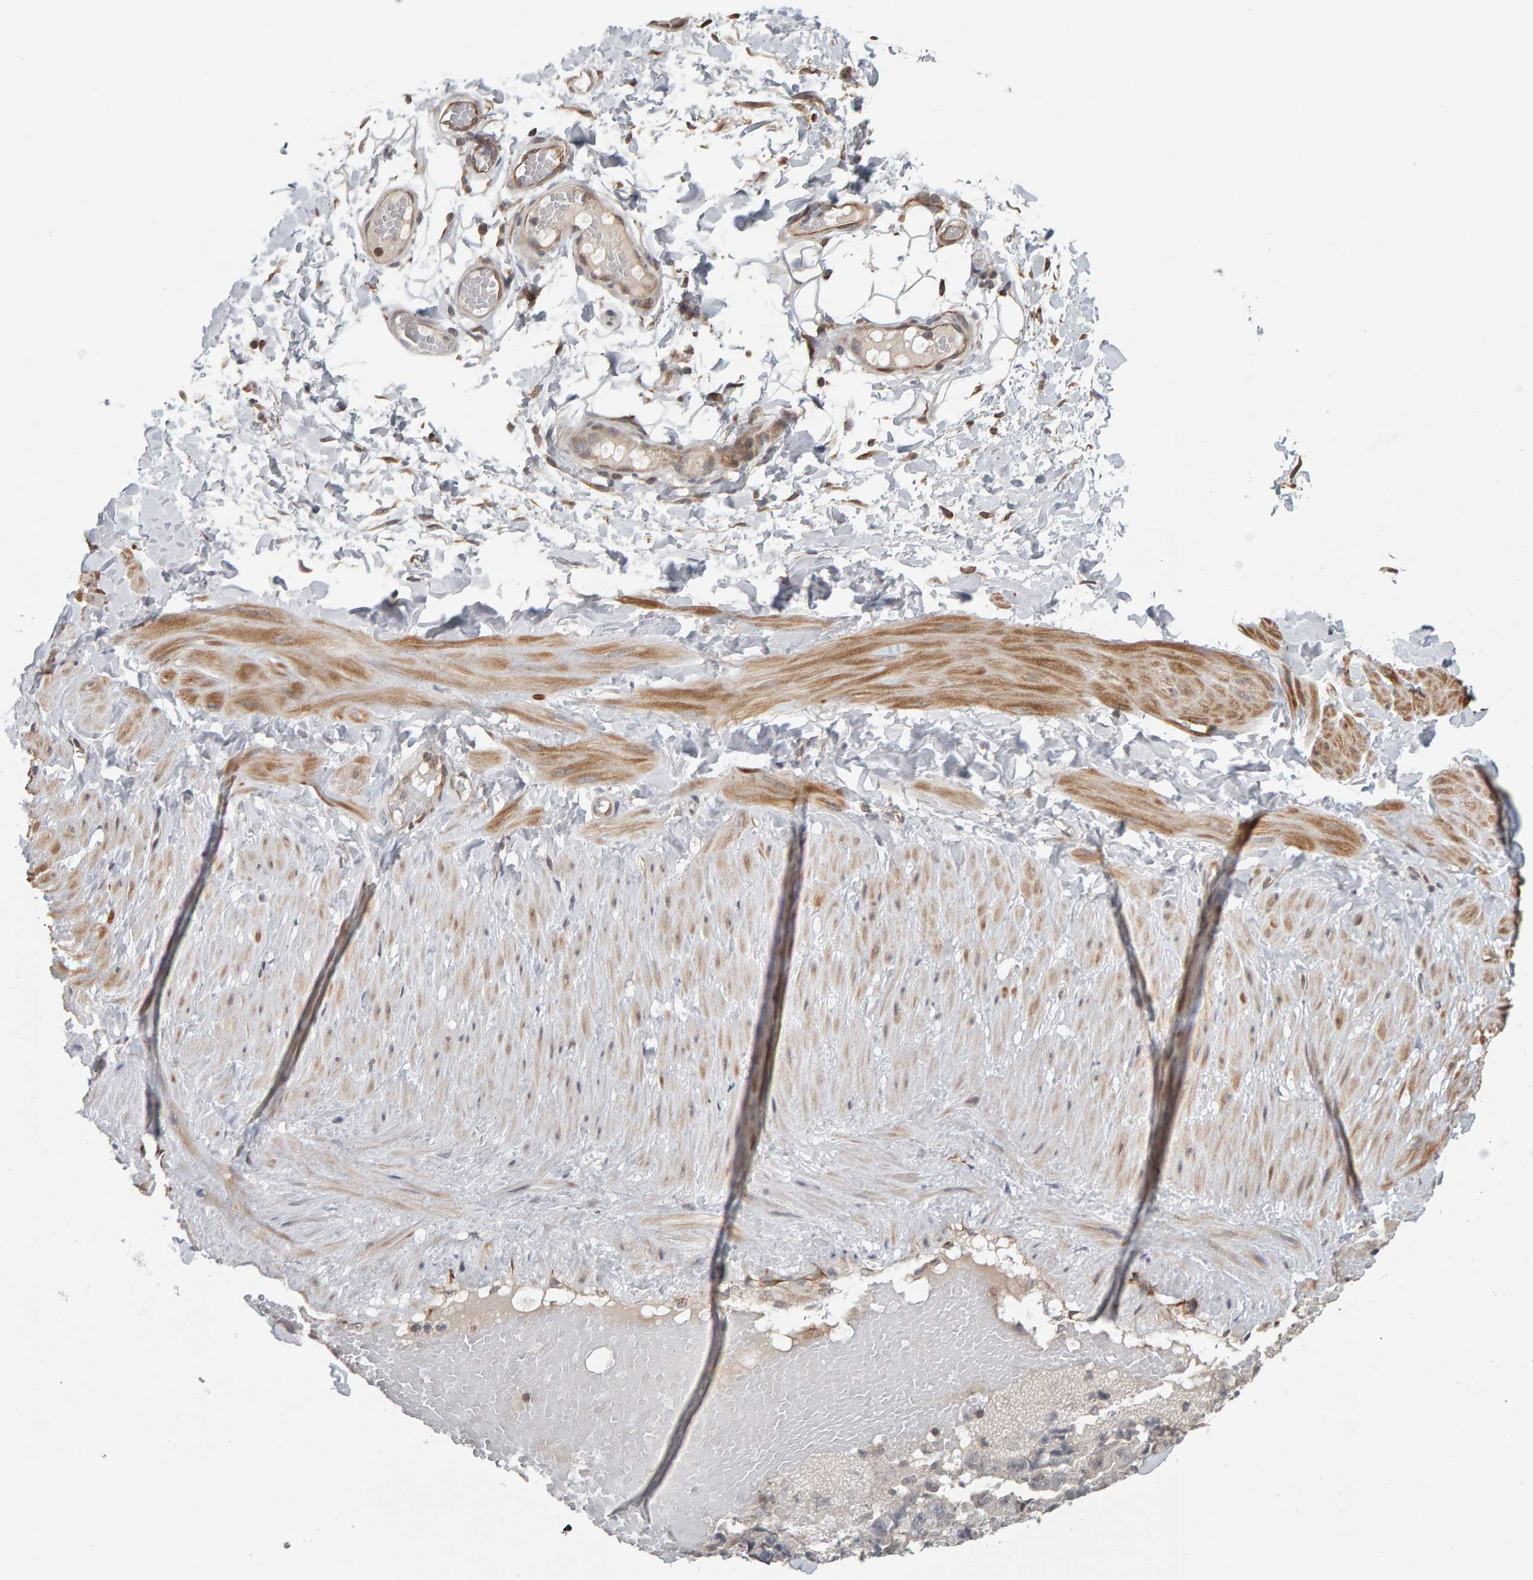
{"staining": {"intensity": "negative", "quantity": "none", "location": "none"}, "tissue": "adipose tissue", "cell_type": "Adipocytes", "image_type": "normal", "snomed": [{"axis": "morphology", "description": "Normal tissue, NOS"}, {"axis": "topography", "description": "Adipose tissue"}, {"axis": "topography", "description": "Vascular tissue"}, {"axis": "topography", "description": "Peripheral nerve tissue"}], "caption": "This is an immunohistochemistry histopathology image of benign human adipose tissue. There is no positivity in adipocytes.", "gene": "TEFM", "patient": {"sex": "male", "age": 25}}